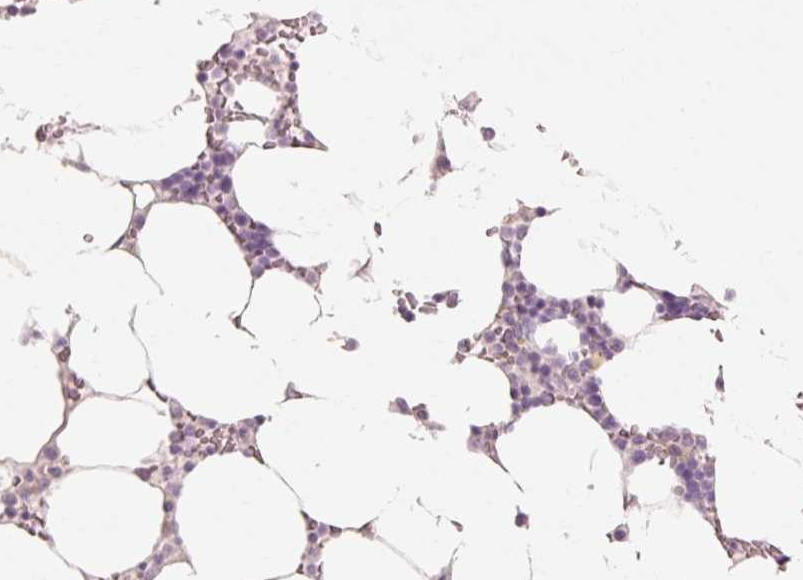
{"staining": {"intensity": "negative", "quantity": "none", "location": "none"}, "tissue": "bone marrow", "cell_type": "Hematopoietic cells", "image_type": "normal", "snomed": [{"axis": "morphology", "description": "Normal tissue, NOS"}, {"axis": "topography", "description": "Bone marrow"}], "caption": "DAB immunohistochemical staining of benign bone marrow reveals no significant staining in hematopoietic cells. (Brightfield microscopy of DAB immunohistochemistry (IHC) at high magnification).", "gene": "TRIM73", "patient": {"sex": "male", "age": 64}}